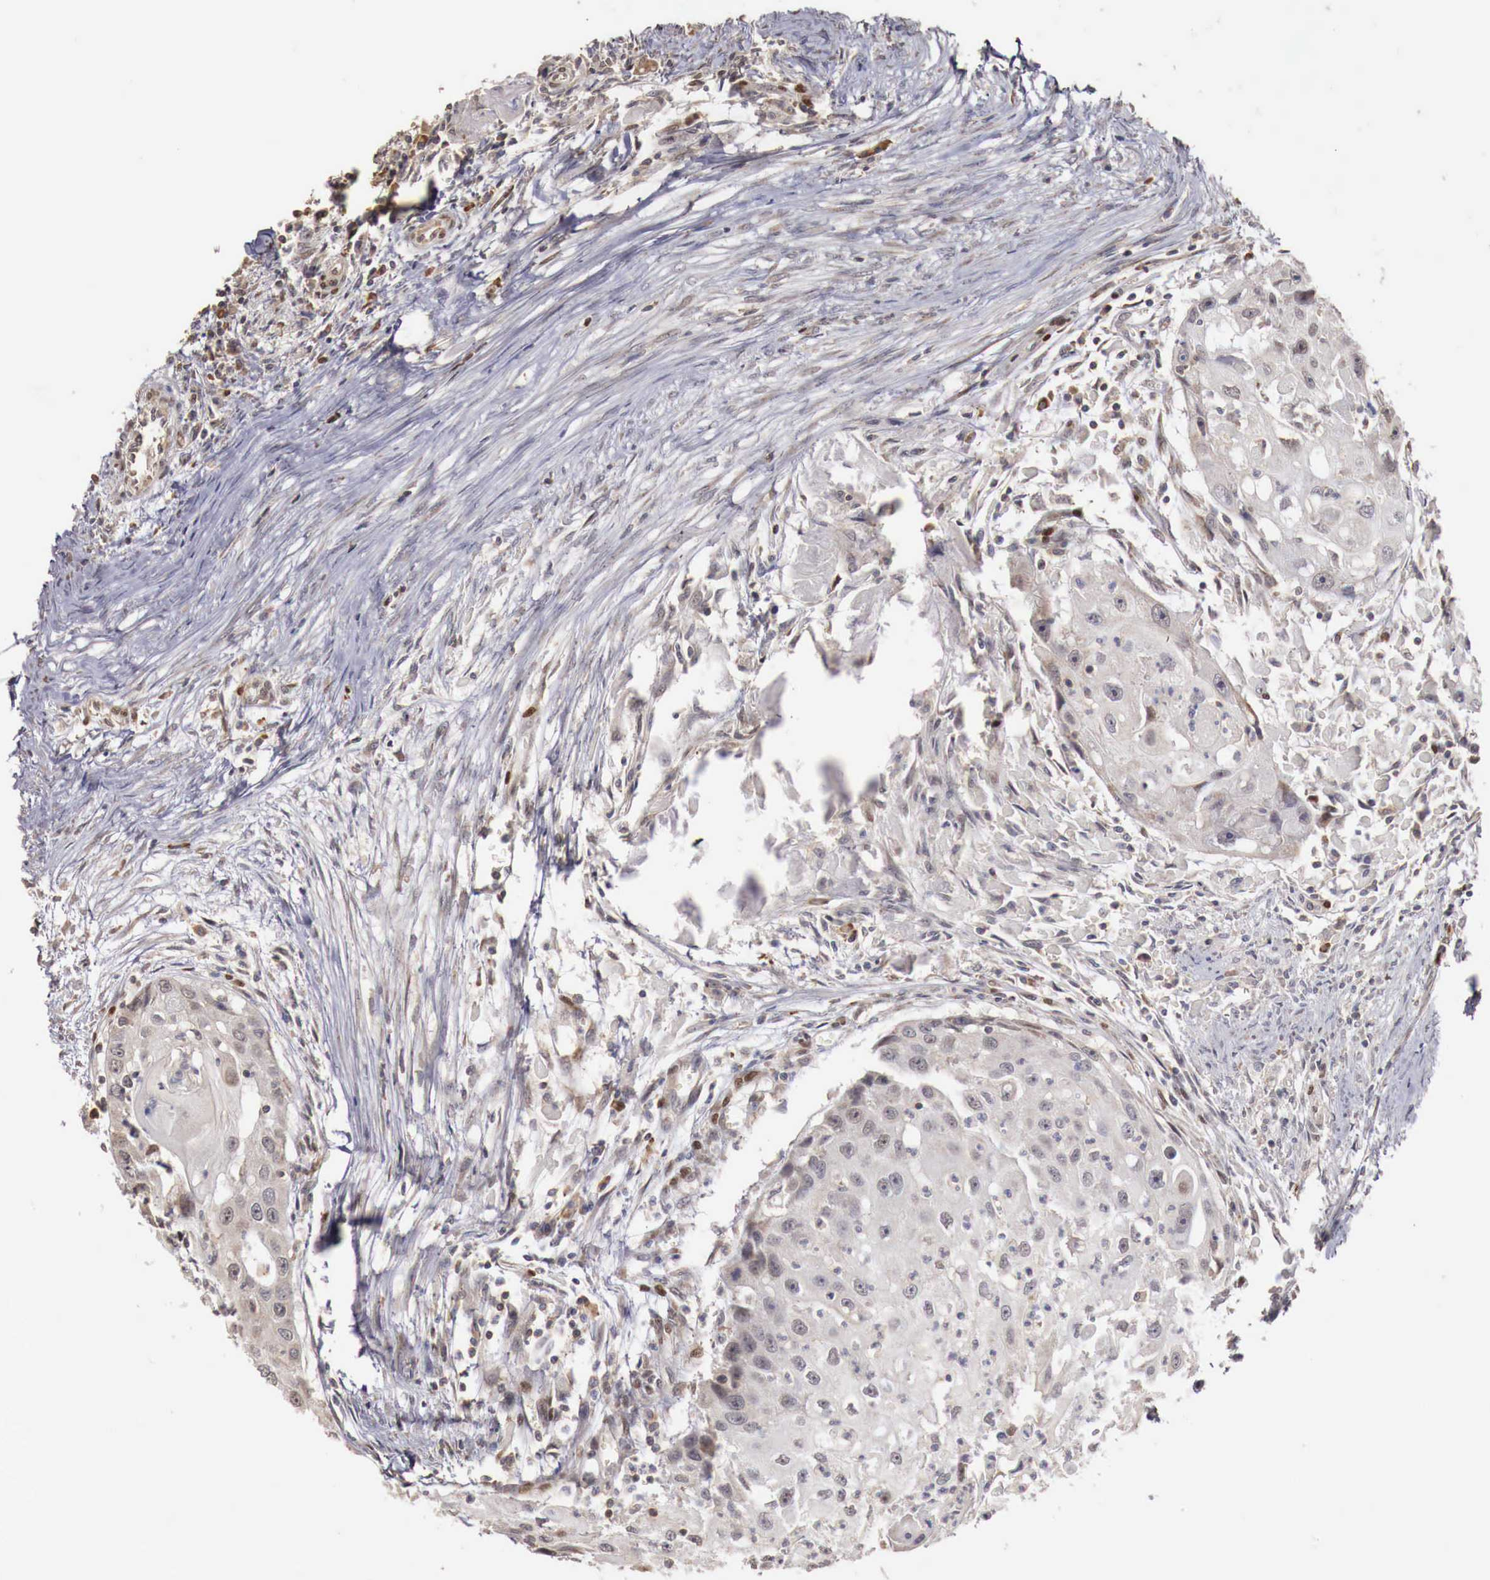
{"staining": {"intensity": "weak", "quantity": "25%-75%", "location": "cytoplasmic/membranous"}, "tissue": "head and neck cancer", "cell_type": "Tumor cells", "image_type": "cancer", "snomed": [{"axis": "morphology", "description": "Squamous cell carcinoma, NOS"}, {"axis": "topography", "description": "Head-Neck"}], "caption": "Head and neck cancer tissue displays weak cytoplasmic/membranous staining in about 25%-75% of tumor cells (DAB (3,3'-diaminobenzidine) = brown stain, brightfield microscopy at high magnification).", "gene": "KHDRBS2", "patient": {"sex": "male", "age": 64}}